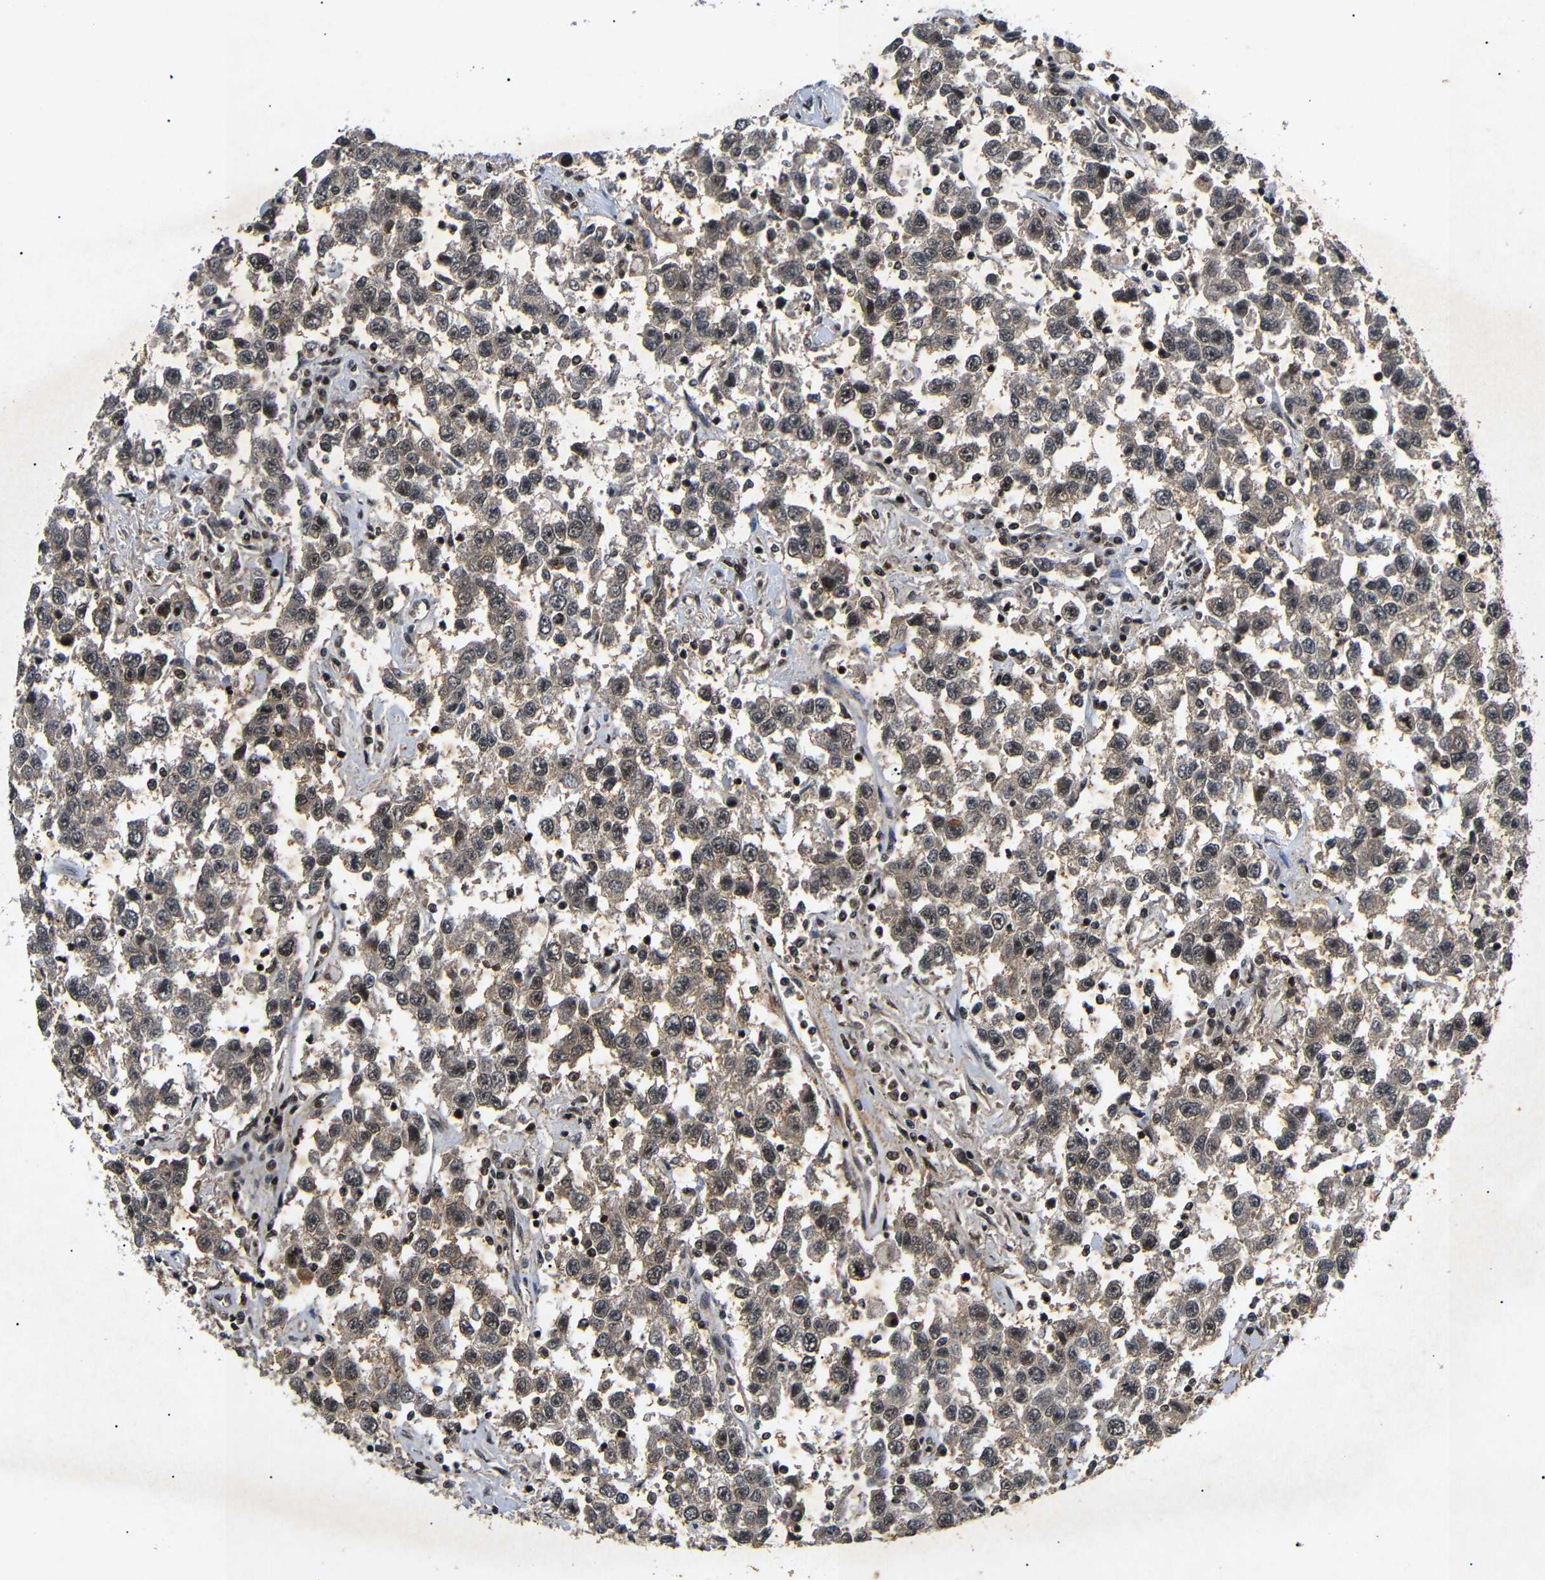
{"staining": {"intensity": "weak", "quantity": ">75%", "location": "cytoplasmic/membranous,nuclear"}, "tissue": "testis cancer", "cell_type": "Tumor cells", "image_type": "cancer", "snomed": [{"axis": "morphology", "description": "Seminoma, NOS"}, {"axis": "topography", "description": "Testis"}], "caption": "Weak cytoplasmic/membranous and nuclear positivity is present in about >75% of tumor cells in testis seminoma.", "gene": "KIF23", "patient": {"sex": "male", "age": 41}}